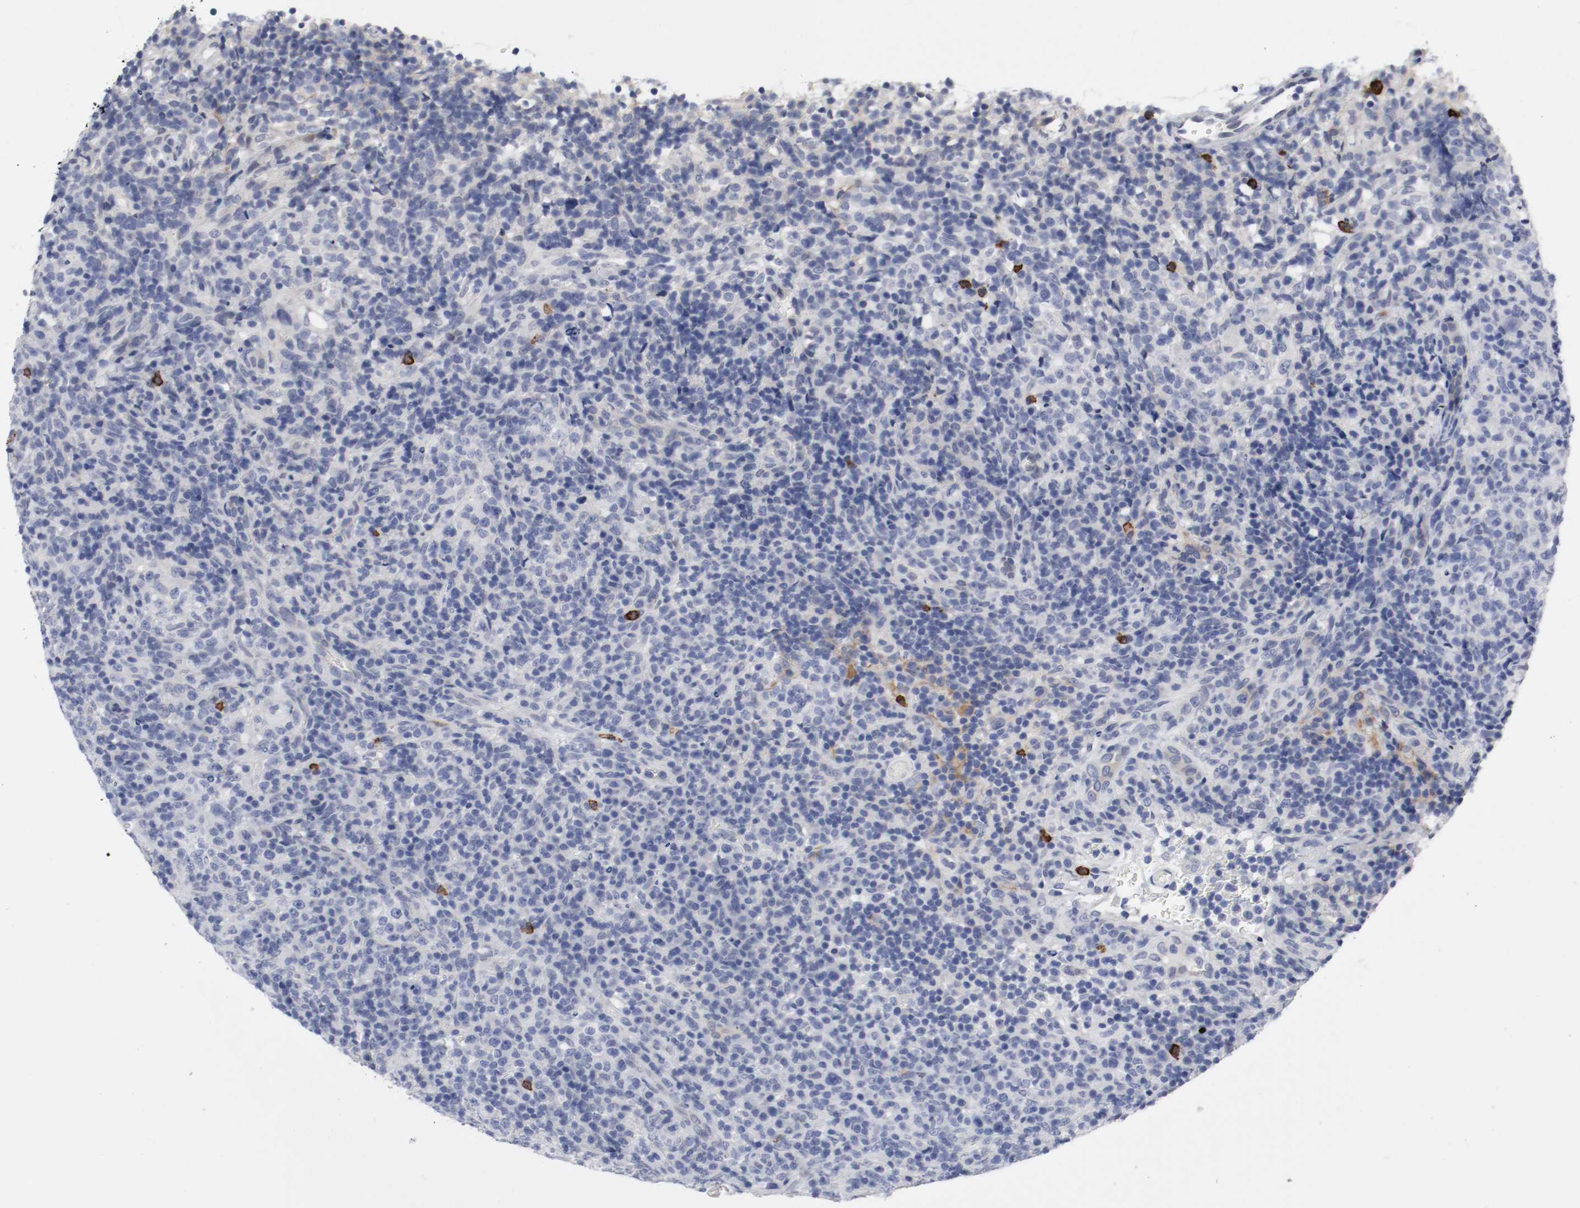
{"staining": {"intensity": "negative", "quantity": "none", "location": "none"}, "tissue": "lymphoma", "cell_type": "Tumor cells", "image_type": "cancer", "snomed": [{"axis": "morphology", "description": "Malignant lymphoma, non-Hodgkin's type, High grade"}, {"axis": "topography", "description": "Lymph node"}], "caption": "This is an immunohistochemistry (IHC) micrograph of malignant lymphoma, non-Hodgkin's type (high-grade). There is no expression in tumor cells.", "gene": "KIT", "patient": {"sex": "female", "age": 76}}